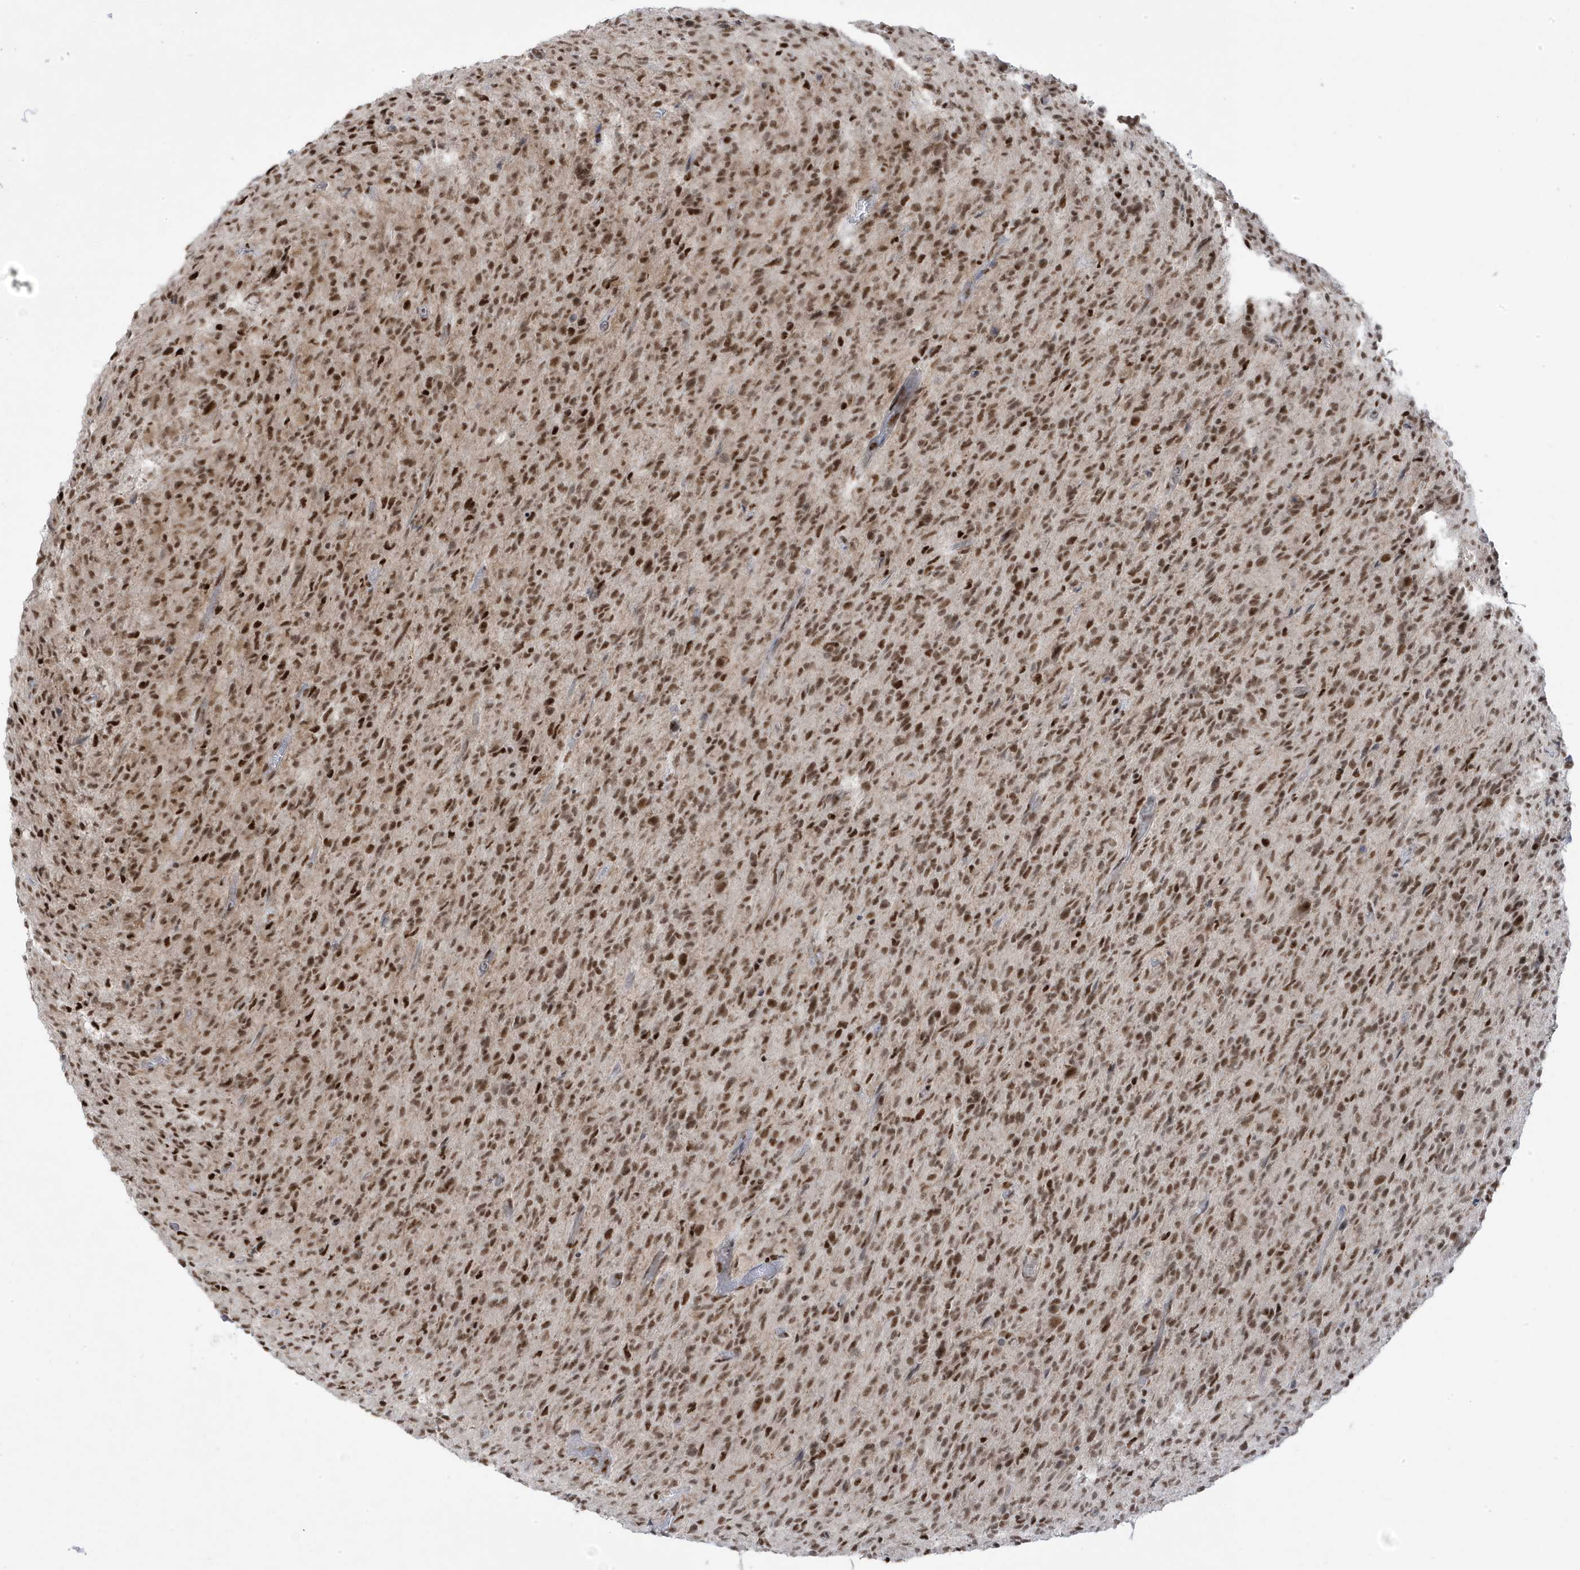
{"staining": {"intensity": "moderate", "quantity": ">75%", "location": "nuclear"}, "tissue": "glioma", "cell_type": "Tumor cells", "image_type": "cancer", "snomed": [{"axis": "morphology", "description": "Glioma, malignant, High grade"}, {"axis": "topography", "description": "Brain"}], "caption": "Immunohistochemistry (IHC) micrograph of human glioma stained for a protein (brown), which exhibits medium levels of moderate nuclear expression in about >75% of tumor cells.", "gene": "MTREX", "patient": {"sex": "female", "age": 57}}